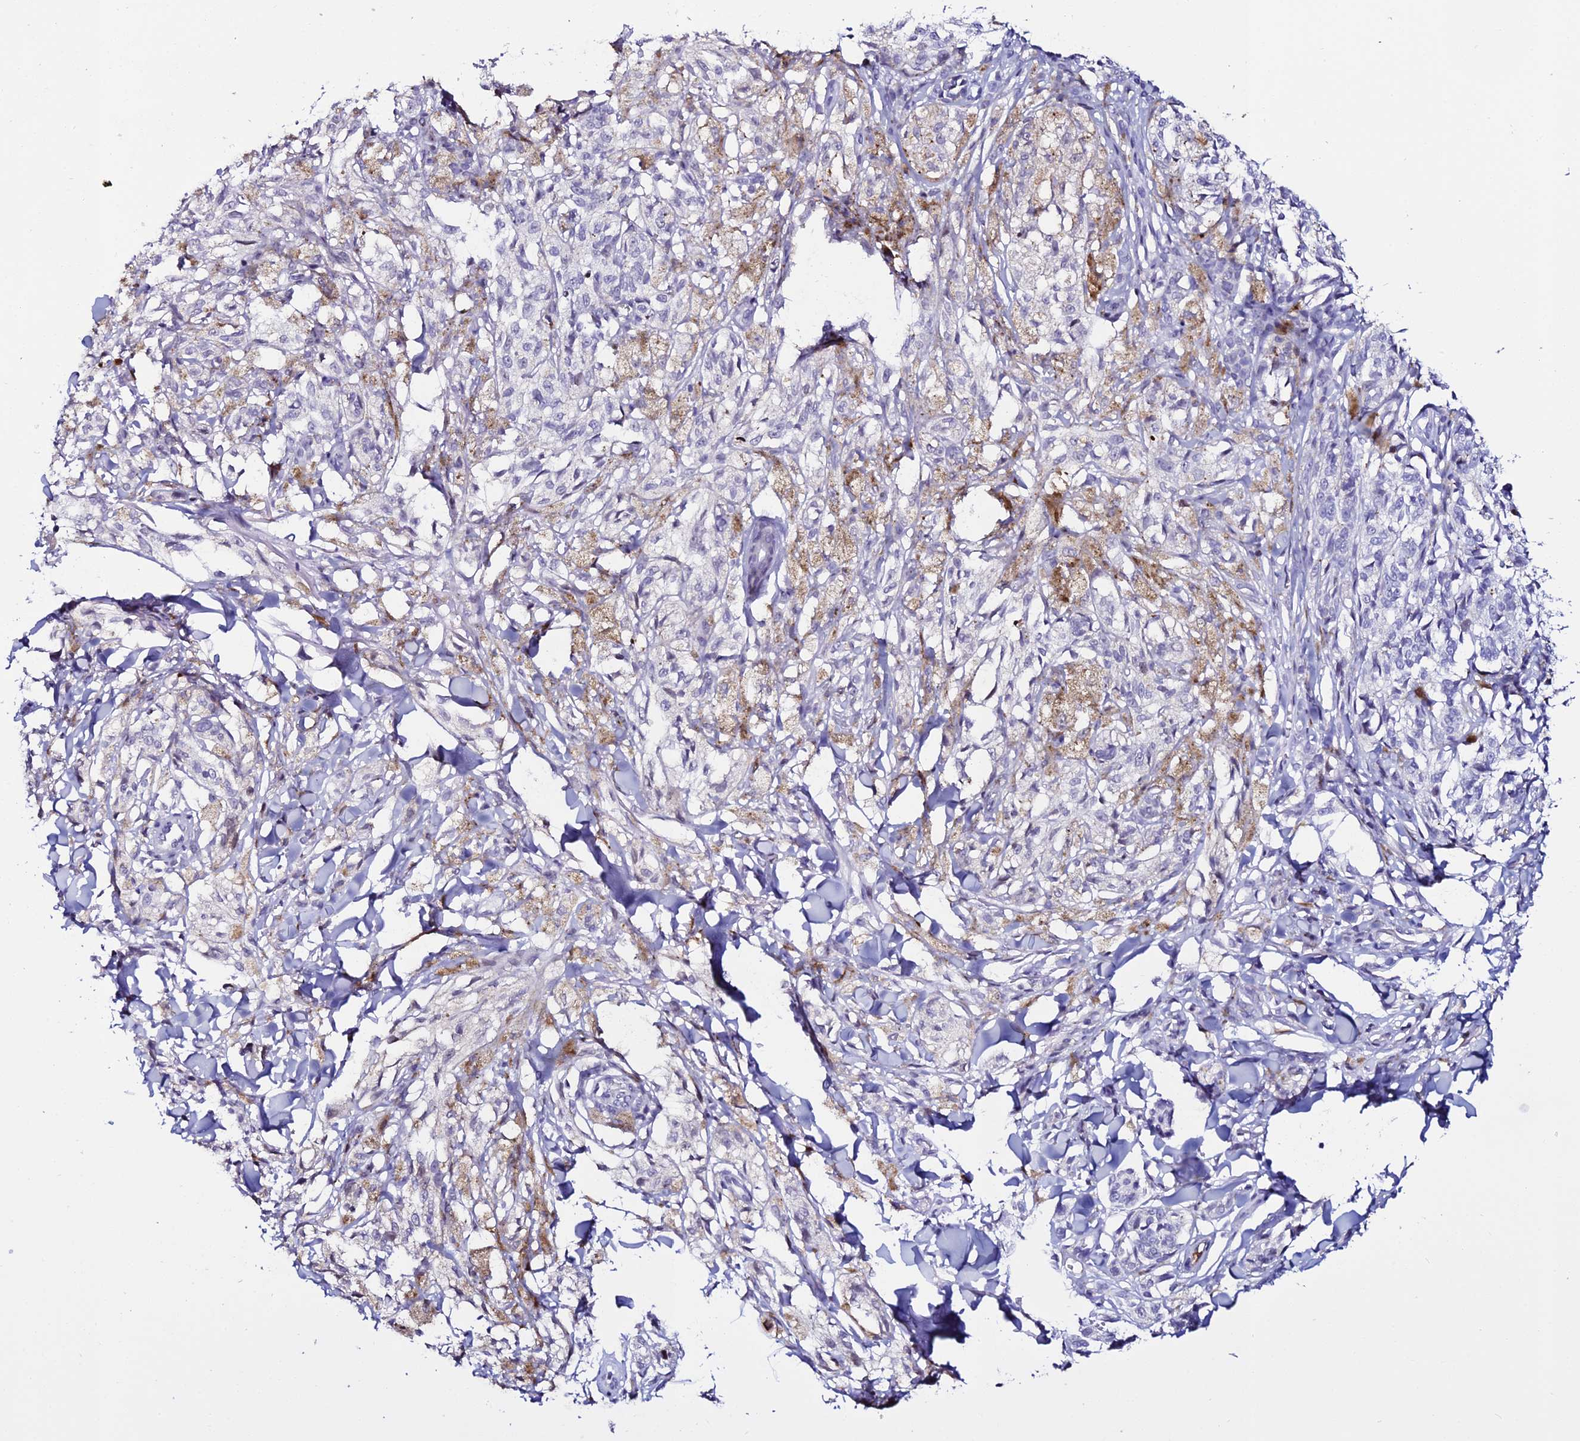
{"staining": {"intensity": "moderate", "quantity": "<25%", "location": "cytoplasmic/membranous"}, "tissue": "melanoma", "cell_type": "Tumor cells", "image_type": "cancer", "snomed": [{"axis": "morphology", "description": "Malignant melanoma, NOS"}, {"axis": "topography", "description": "Skin of upper extremity"}], "caption": "IHC of human malignant melanoma exhibits low levels of moderate cytoplasmic/membranous staining in about <25% of tumor cells.", "gene": "DEFB132", "patient": {"sex": "male", "age": 40}}